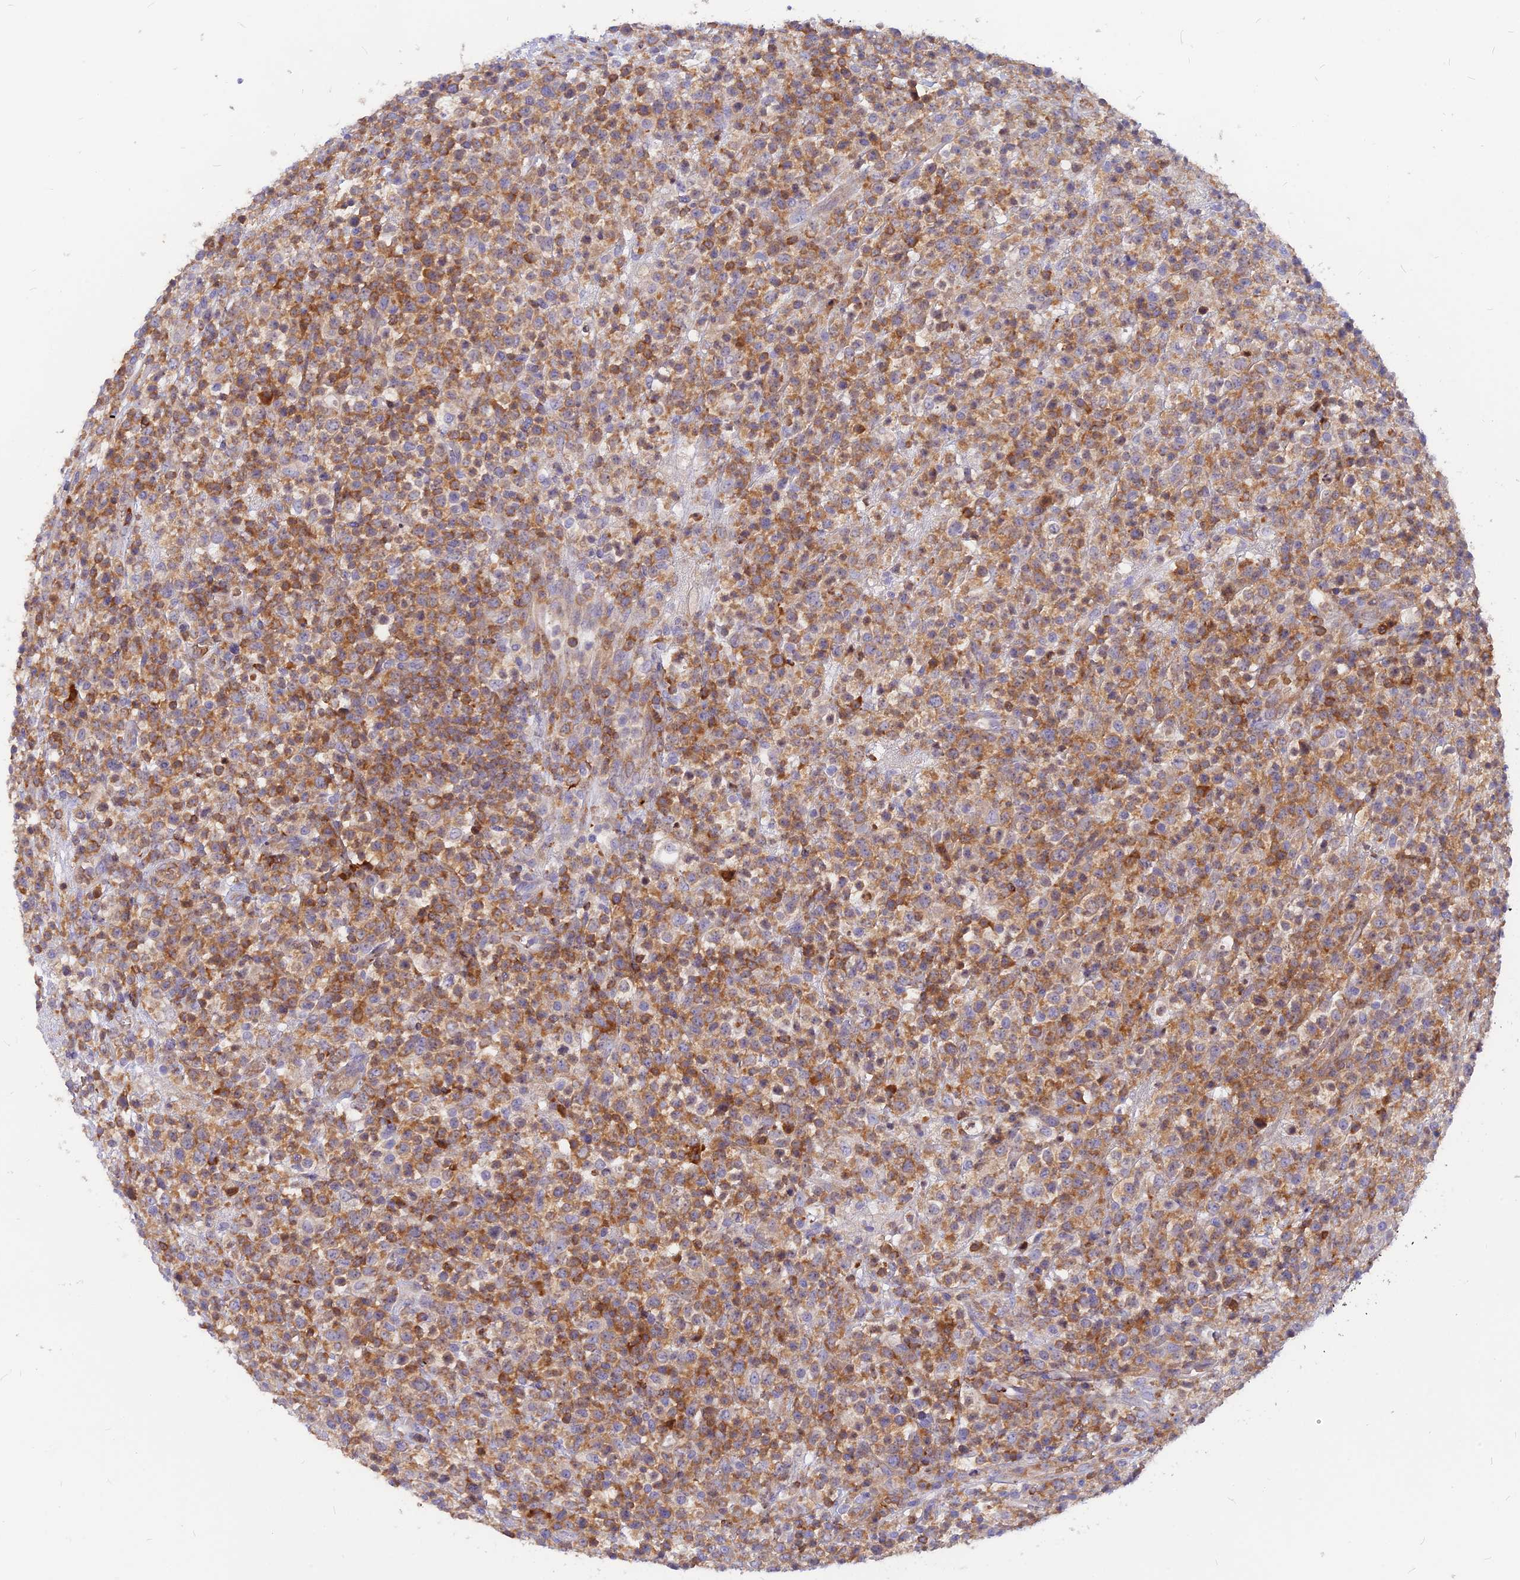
{"staining": {"intensity": "moderate", "quantity": ">75%", "location": "cytoplasmic/membranous"}, "tissue": "lymphoma", "cell_type": "Tumor cells", "image_type": "cancer", "snomed": [{"axis": "morphology", "description": "Malignant lymphoma, non-Hodgkin's type, High grade"}, {"axis": "topography", "description": "Colon"}], "caption": "This image shows immunohistochemistry staining of lymphoma, with medium moderate cytoplasmic/membranous staining in about >75% of tumor cells.", "gene": "DENND2D", "patient": {"sex": "female", "age": 53}}